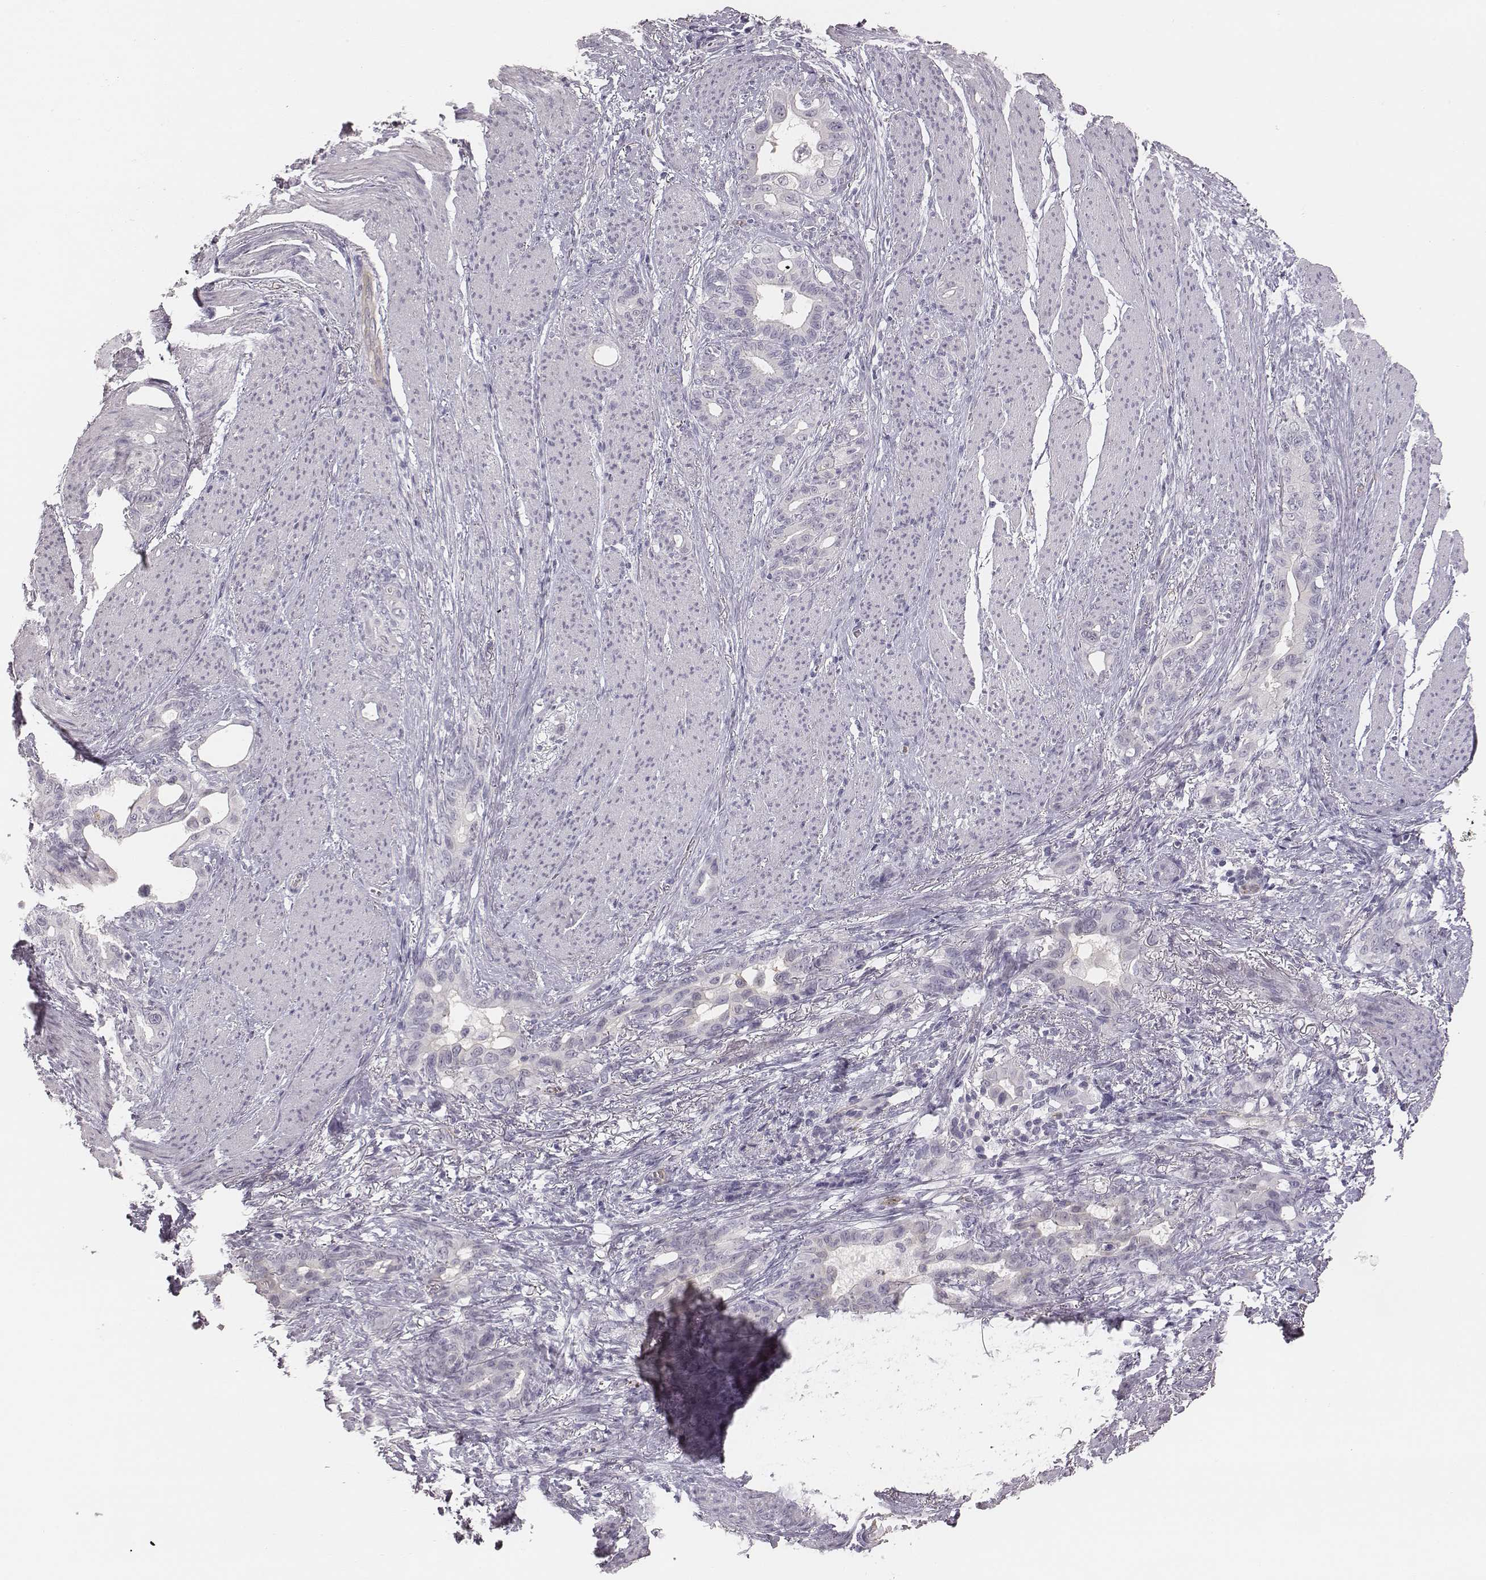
{"staining": {"intensity": "negative", "quantity": "none", "location": "none"}, "tissue": "stomach cancer", "cell_type": "Tumor cells", "image_type": "cancer", "snomed": [{"axis": "morphology", "description": "Normal tissue, NOS"}, {"axis": "morphology", "description": "Adenocarcinoma, NOS"}, {"axis": "topography", "description": "Esophagus"}, {"axis": "topography", "description": "Stomach, upper"}], "caption": "There is no significant positivity in tumor cells of adenocarcinoma (stomach).", "gene": "KCNJ12", "patient": {"sex": "male", "age": 62}}